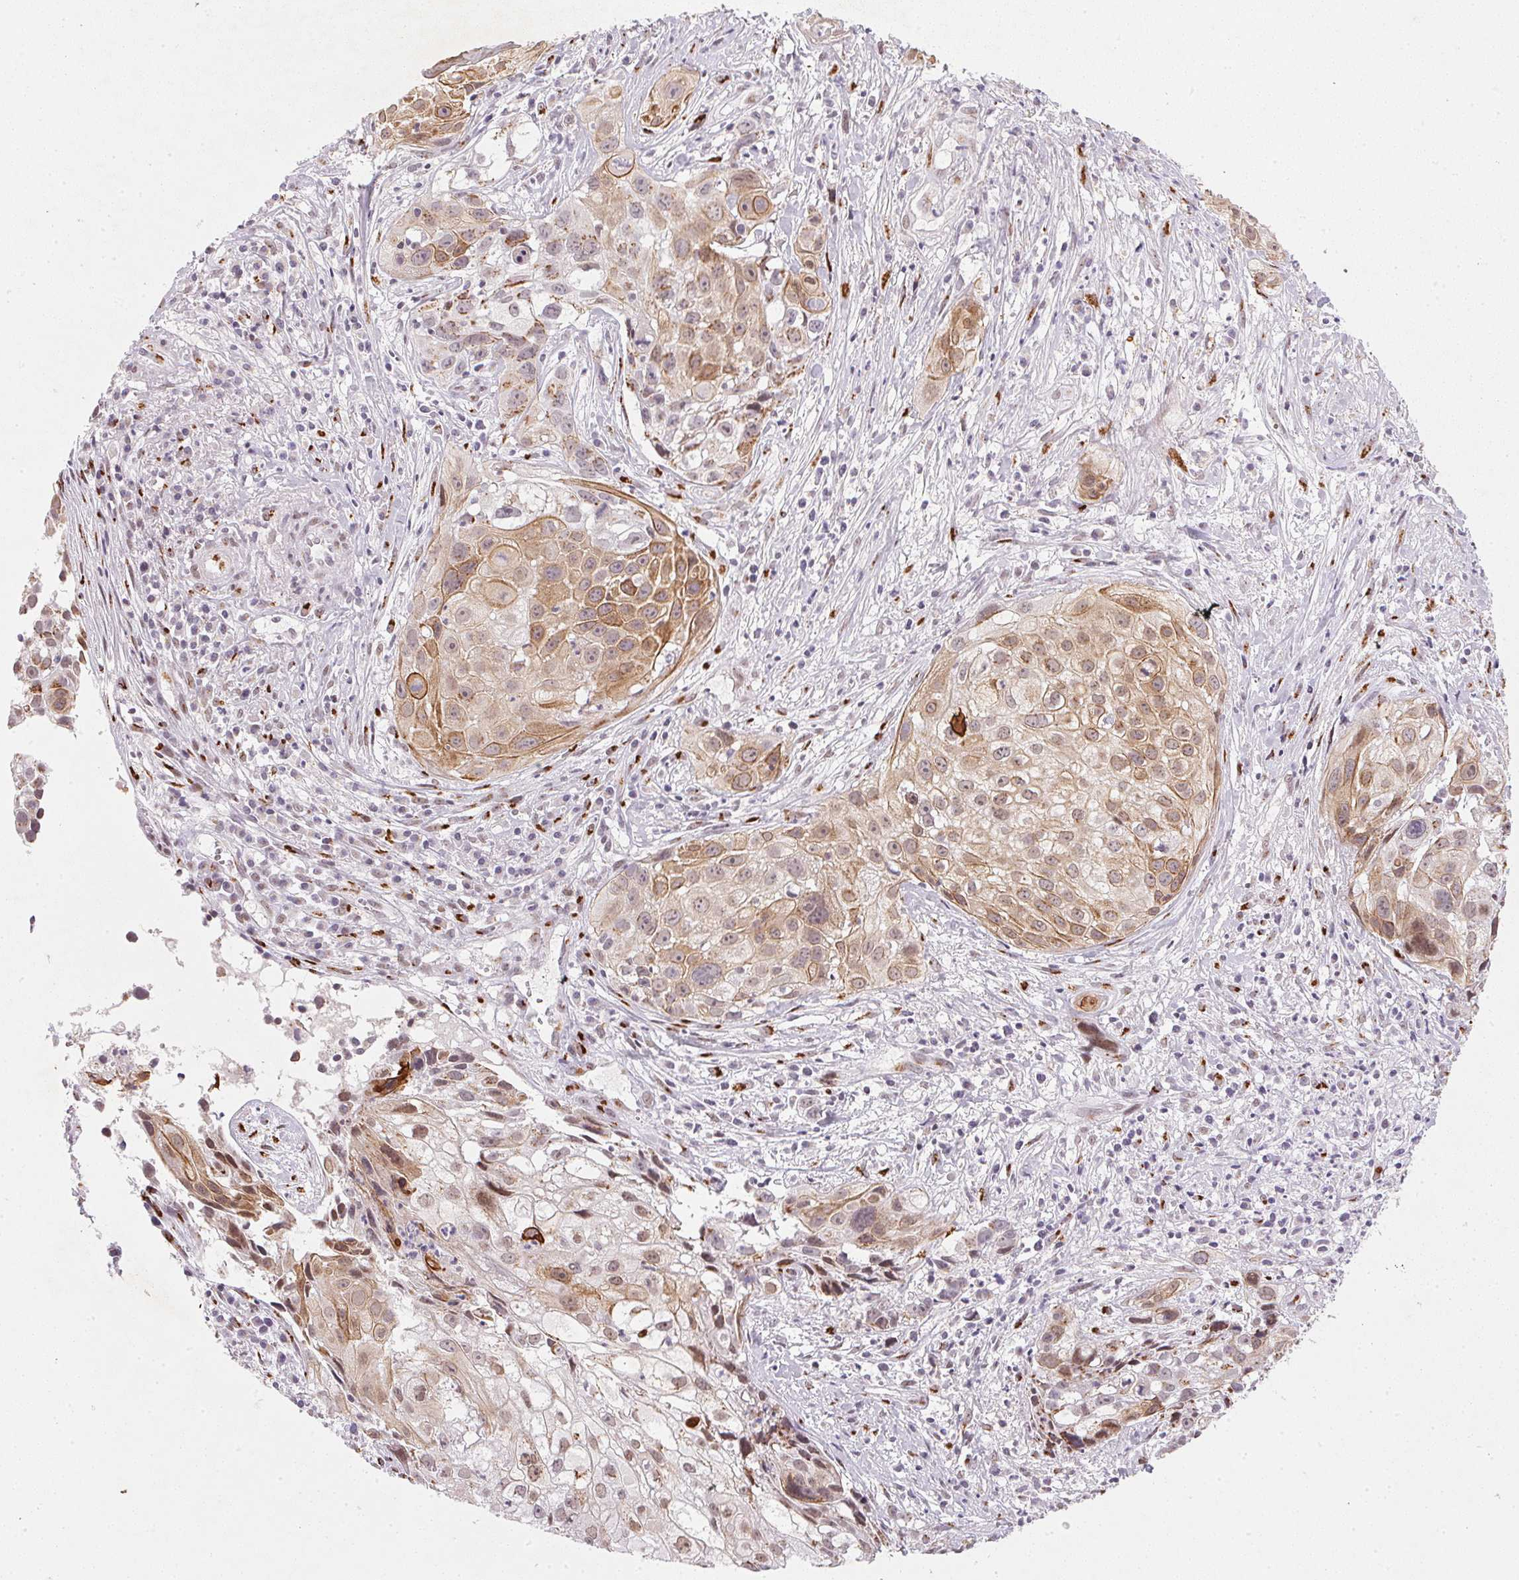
{"staining": {"intensity": "moderate", "quantity": ">75%", "location": "cytoplasmic/membranous"}, "tissue": "cervical cancer", "cell_type": "Tumor cells", "image_type": "cancer", "snomed": [{"axis": "morphology", "description": "Squamous cell carcinoma, NOS"}, {"axis": "topography", "description": "Cervix"}], "caption": "Brown immunohistochemical staining in human cervical cancer (squamous cell carcinoma) reveals moderate cytoplasmic/membranous expression in about >75% of tumor cells. (DAB (3,3'-diaminobenzidine) IHC, brown staining for protein, blue staining for nuclei).", "gene": "RAB22A", "patient": {"sex": "female", "age": 53}}